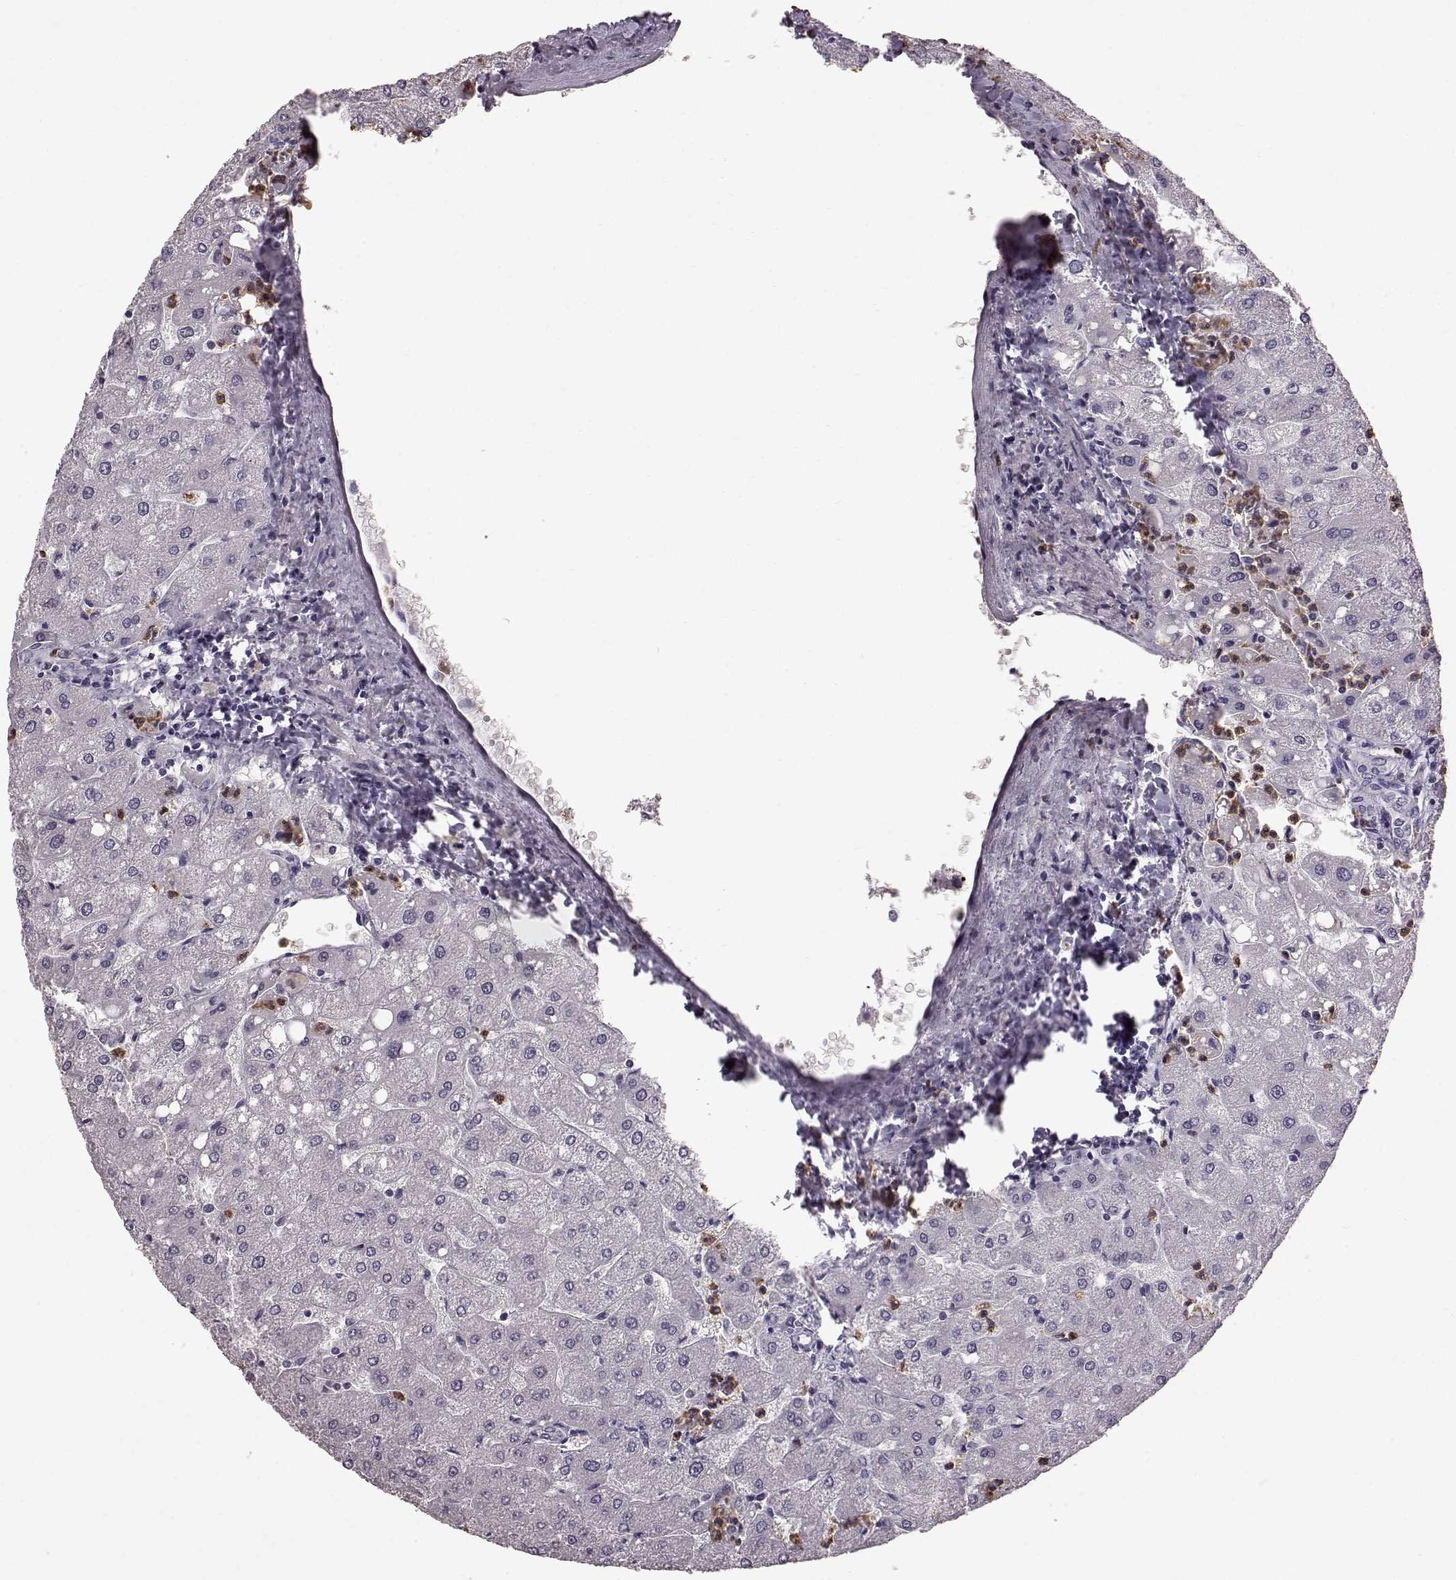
{"staining": {"intensity": "negative", "quantity": "none", "location": "none"}, "tissue": "liver", "cell_type": "Cholangiocytes", "image_type": "normal", "snomed": [{"axis": "morphology", "description": "Normal tissue, NOS"}, {"axis": "topography", "description": "Liver"}], "caption": "DAB (3,3'-diaminobenzidine) immunohistochemical staining of normal liver displays no significant expression in cholangiocytes.", "gene": "FUT4", "patient": {"sex": "male", "age": 67}}